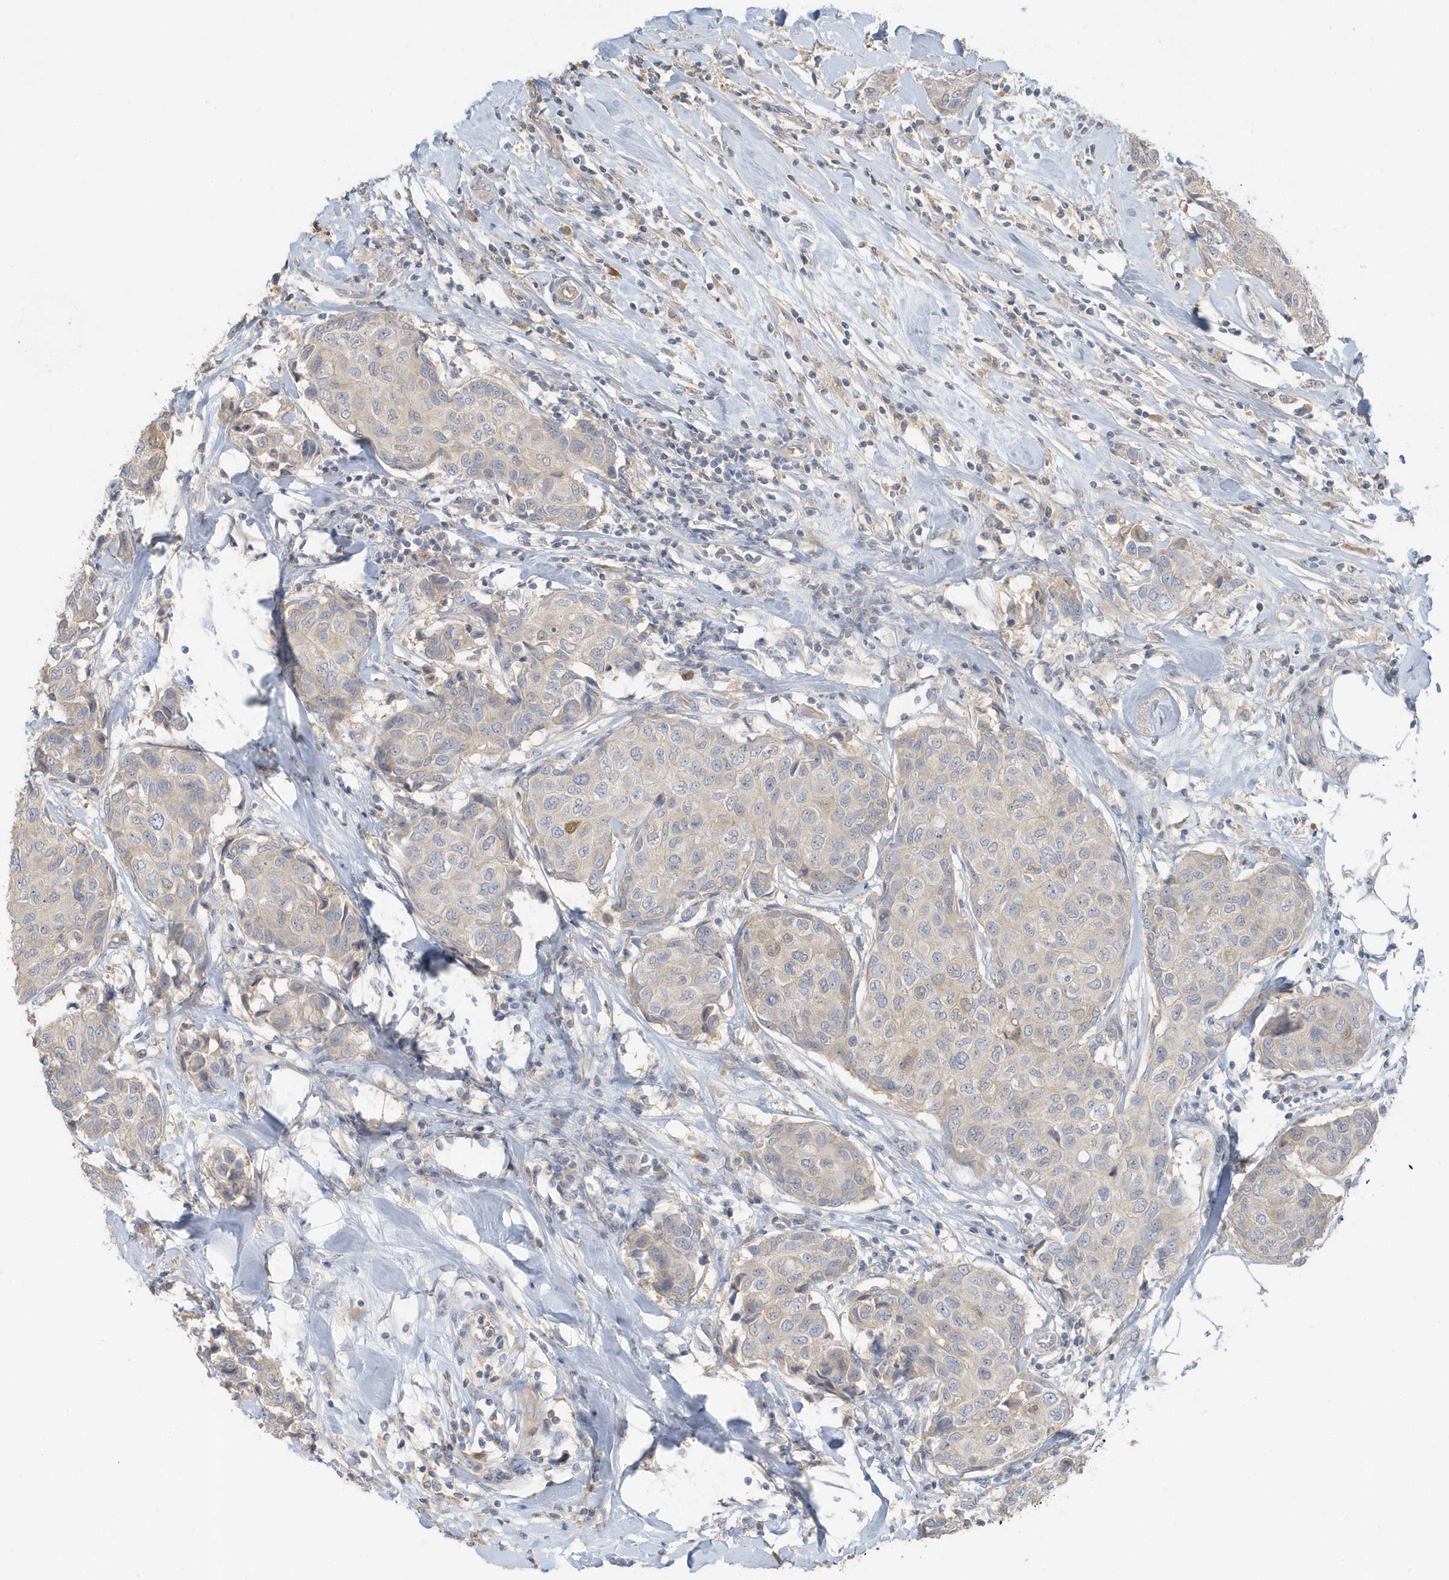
{"staining": {"intensity": "negative", "quantity": "none", "location": "none"}, "tissue": "breast cancer", "cell_type": "Tumor cells", "image_type": "cancer", "snomed": [{"axis": "morphology", "description": "Duct carcinoma"}, {"axis": "topography", "description": "Breast"}], "caption": "IHC of human breast cancer displays no staining in tumor cells. (Brightfield microscopy of DAB (3,3'-diaminobenzidine) immunohistochemistry (IHC) at high magnification).", "gene": "USP53", "patient": {"sex": "female", "age": 80}}